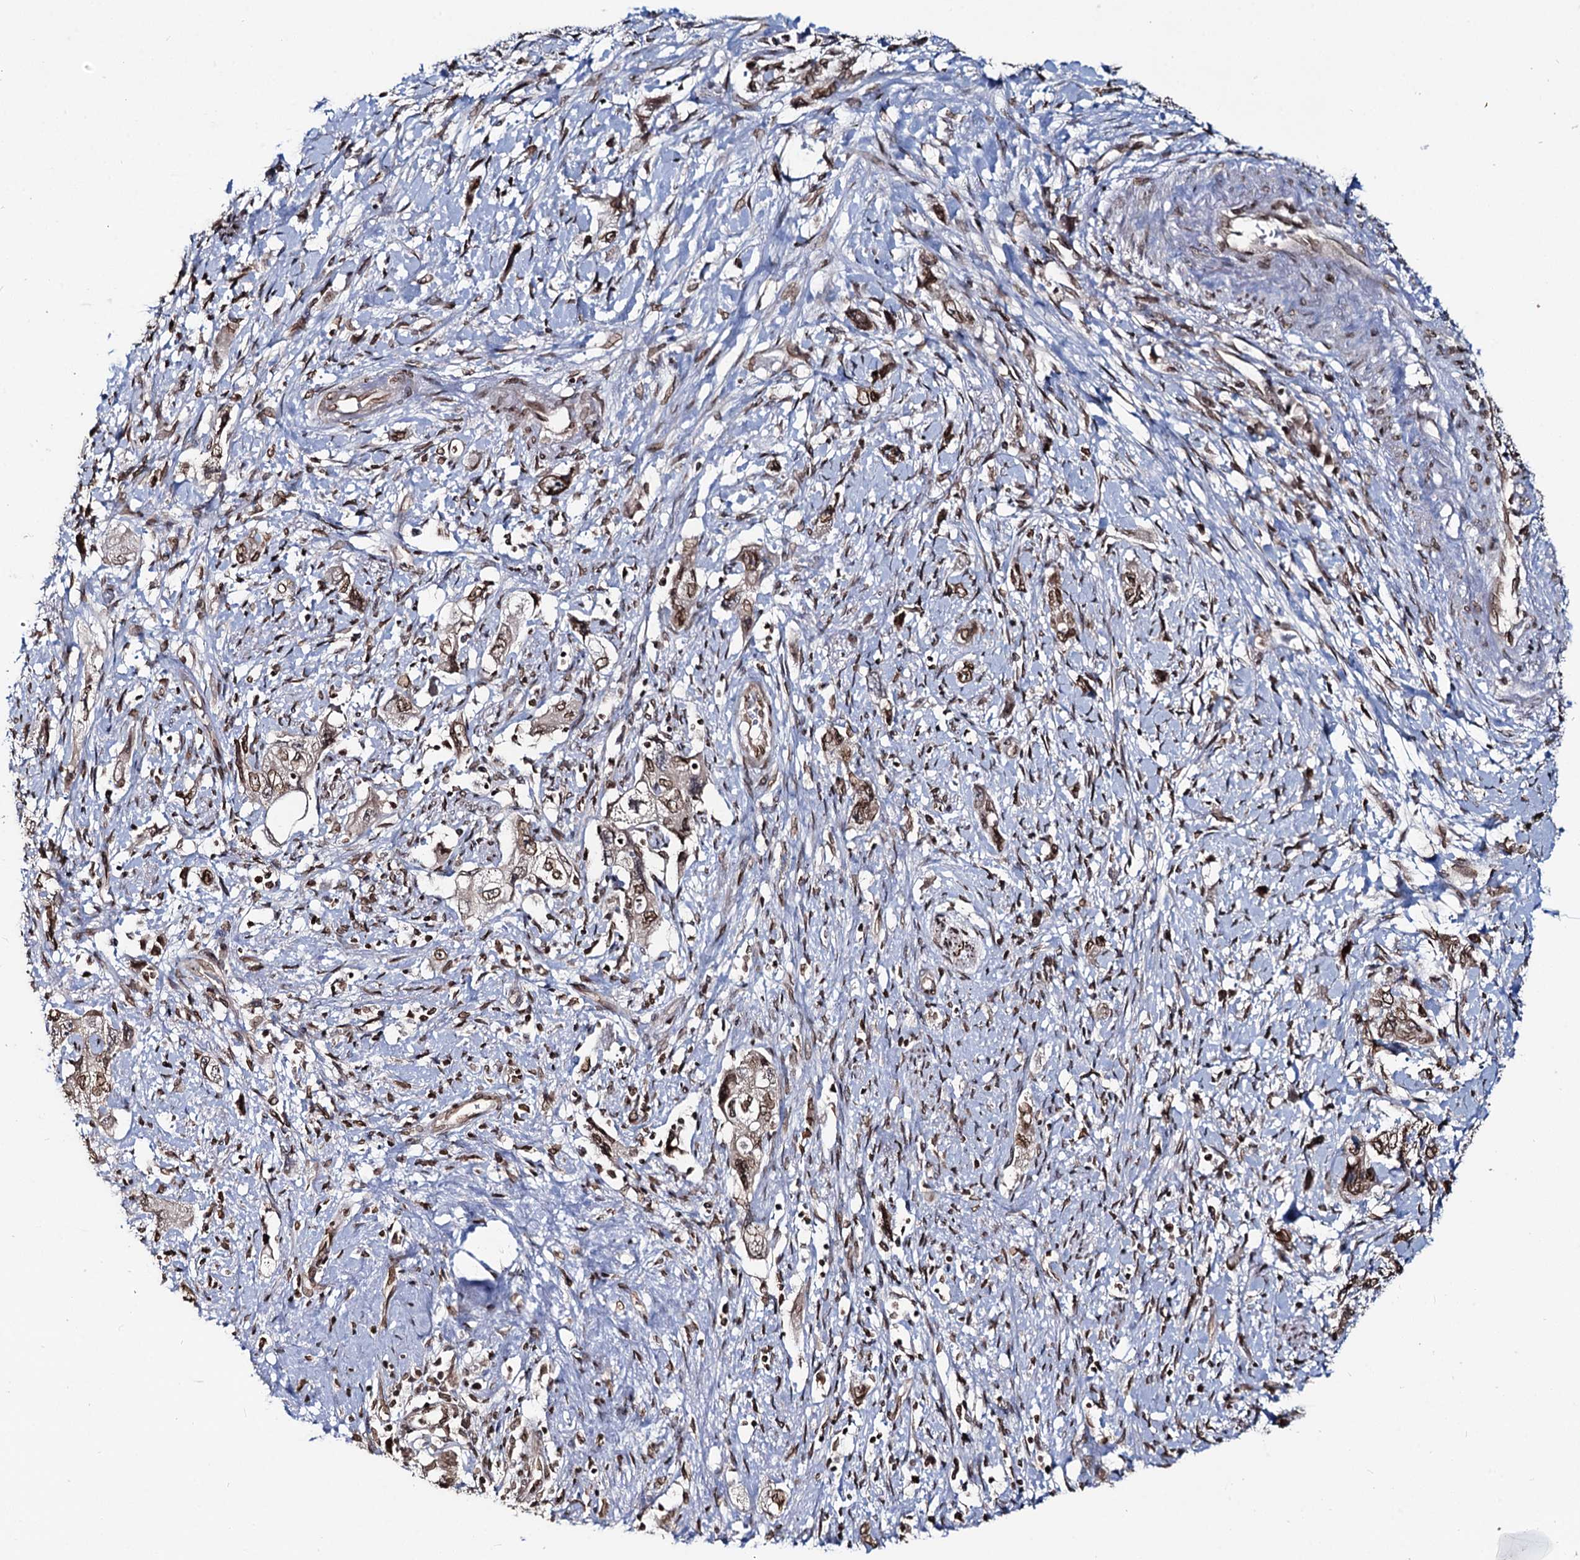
{"staining": {"intensity": "moderate", "quantity": ">75%", "location": "cytoplasmic/membranous,nuclear"}, "tissue": "pancreatic cancer", "cell_type": "Tumor cells", "image_type": "cancer", "snomed": [{"axis": "morphology", "description": "Adenocarcinoma, NOS"}, {"axis": "topography", "description": "Pancreas"}], "caption": "This is an image of immunohistochemistry staining of pancreatic cancer, which shows moderate staining in the cytoplasmic/membranous and nuclear of tumor cells.", "gene": "RNF6", "patient": {"sex": "female", "age": 73}}